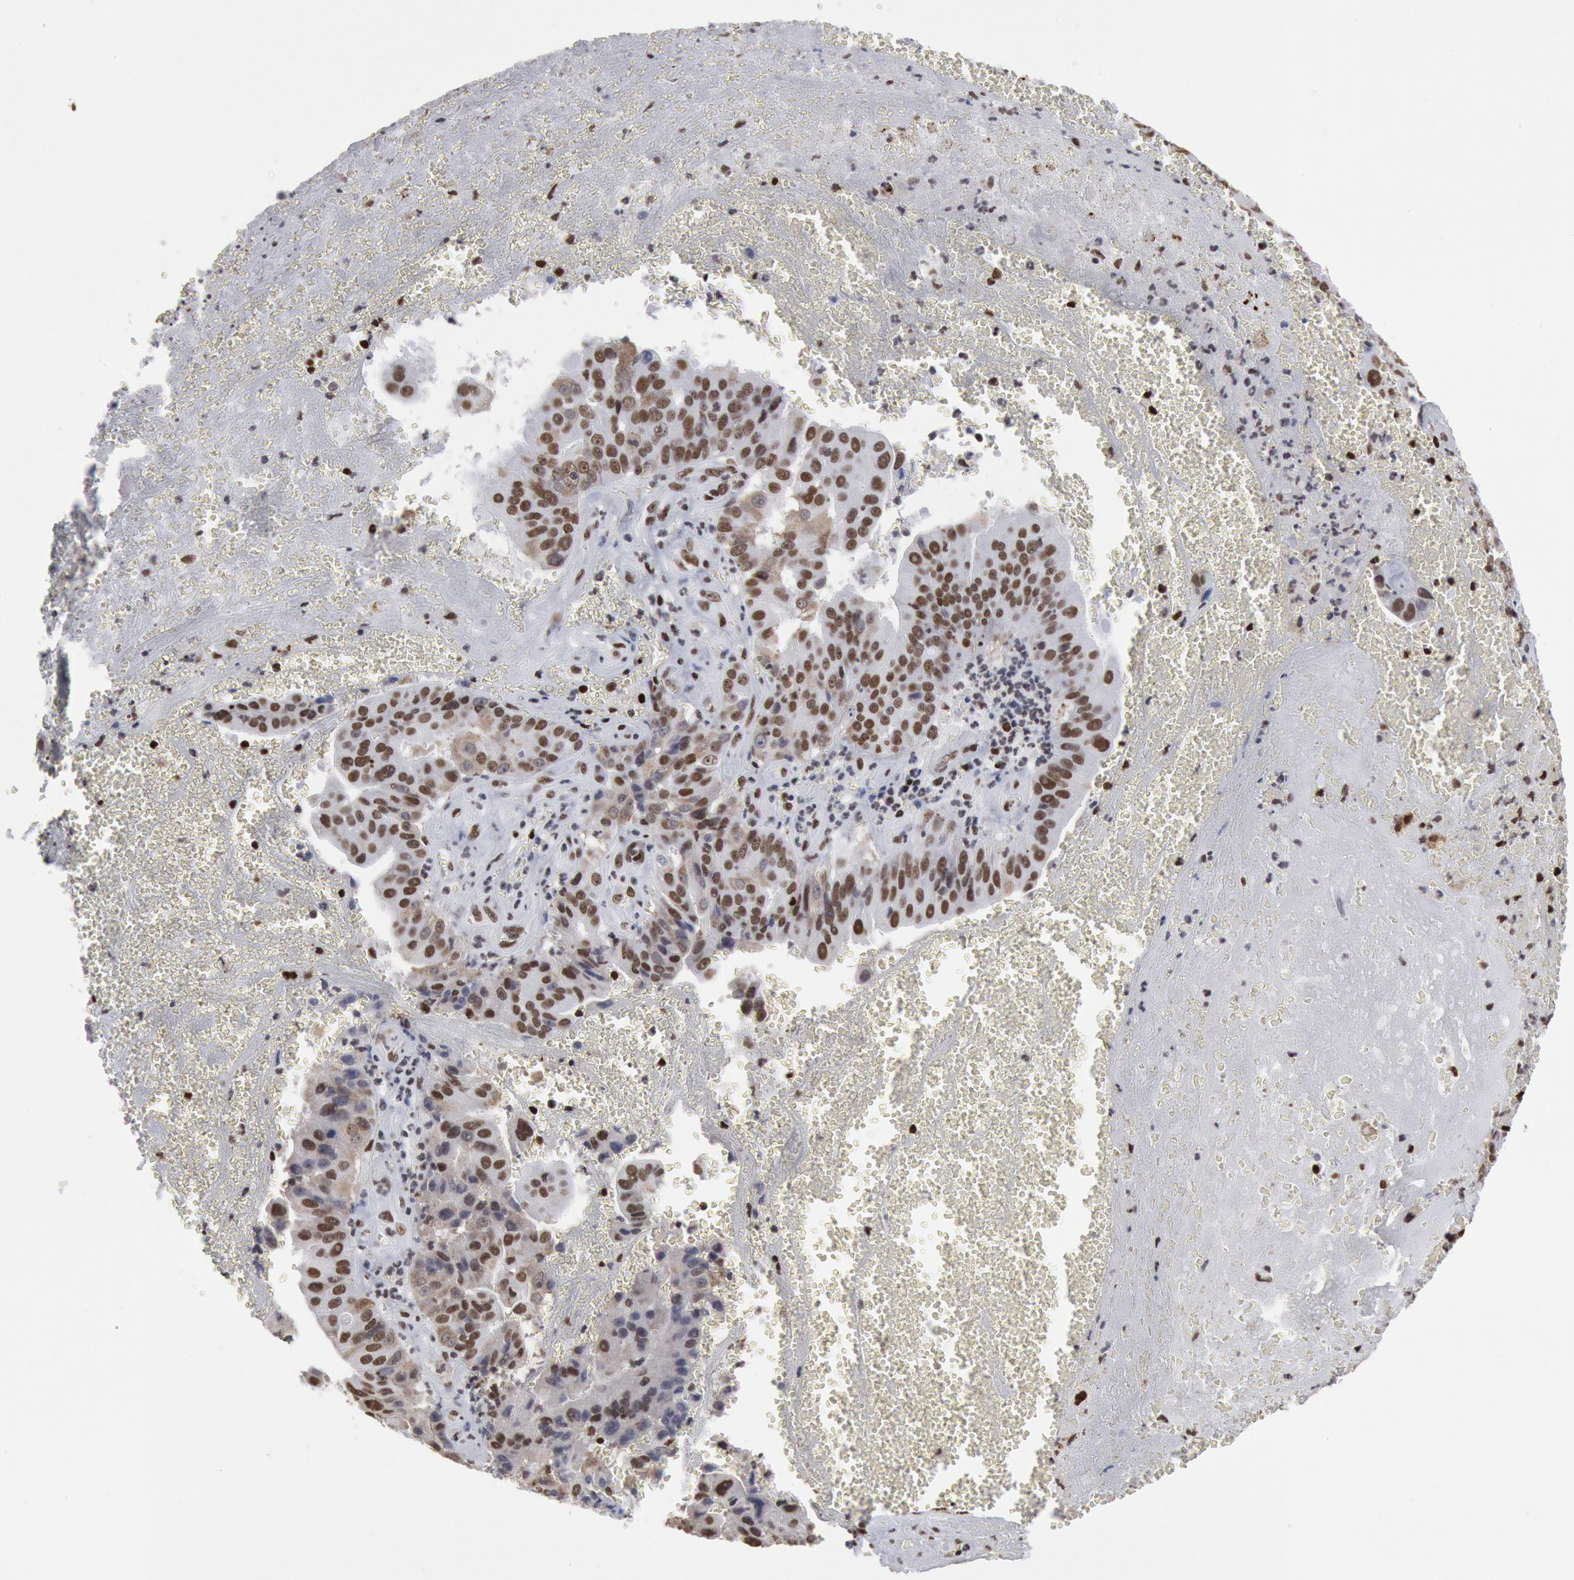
{"staining": {"intensity": "strong", "quantity": ">75%", "location": "nuclear"}, "tissue": "liver cancer", "cell_type": "Tumor cells", "image_type": "cancer", "snomed": [{"axis": "morphology", "description": "Cholangiocarcinoma"}, {"axis": "topography", "description": "Liver"}], "caption": "Liver cancer stained with DAB IHC exhibits high levels of strong nuclear staining in about >75% of tumor cells.", "gene": "SUB1", "patient": {"sex": "female", "age": 79}}